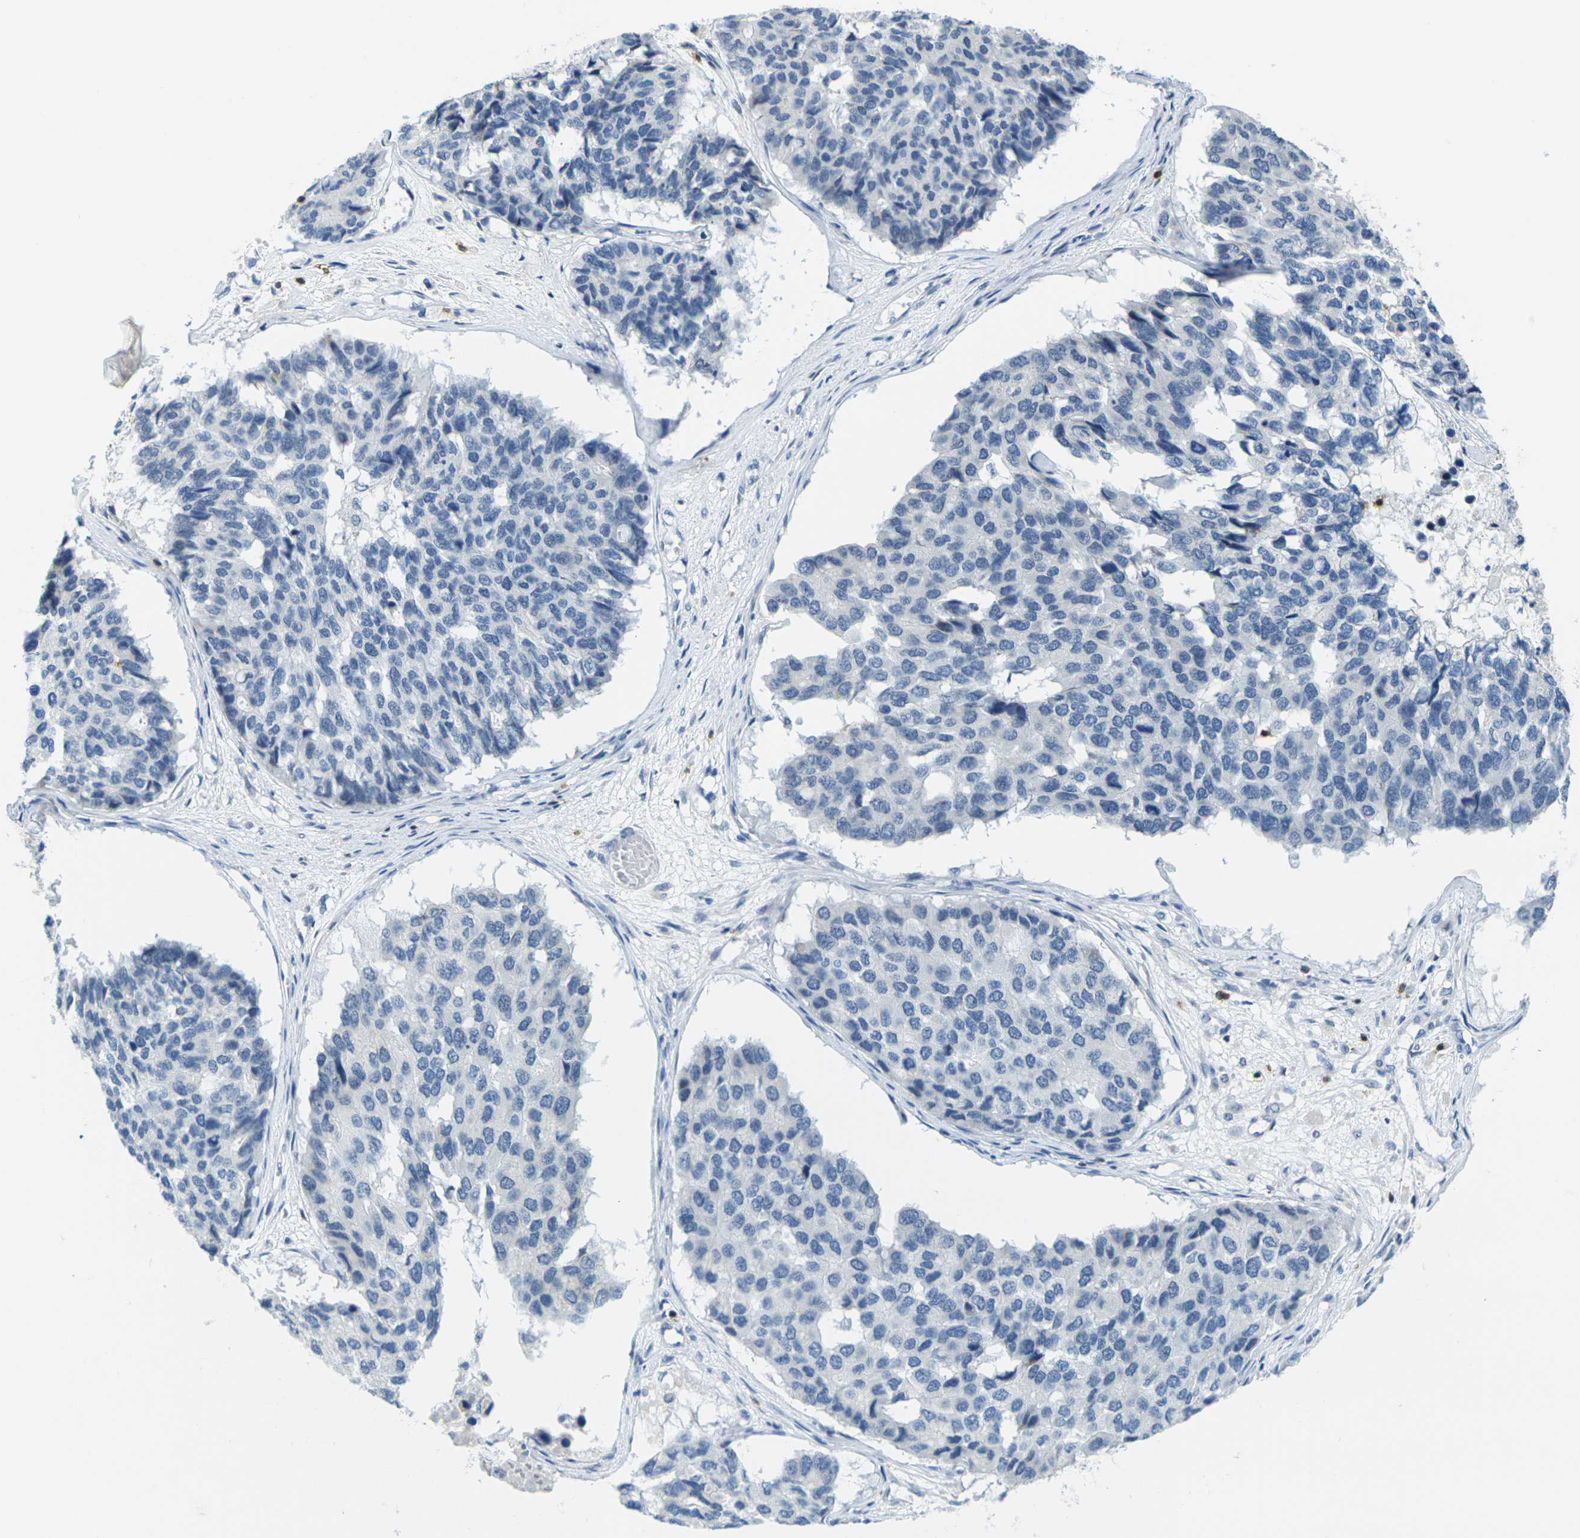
{"staining": {"intensity": "negative", "quantity": "none", "location": "none"}, "tissue": "pancreatic cancer", "cell_type": "Tumor cells", "image_type": "cancer", "snomed": [{"axis": "morphology", "description": "Adenocarcinoma, NOS"}, {"axis": "topography", "description": "Pancreas"}], "caption": "This image is of pancreatic adenocarcinoma stained with immunohistochemistry to label a protein in brown with the nuclei are counter-stained blue. There is no expression in tumor cells.", "gene": "CD3D", "patient": {"sex": "male", "age": 50}}